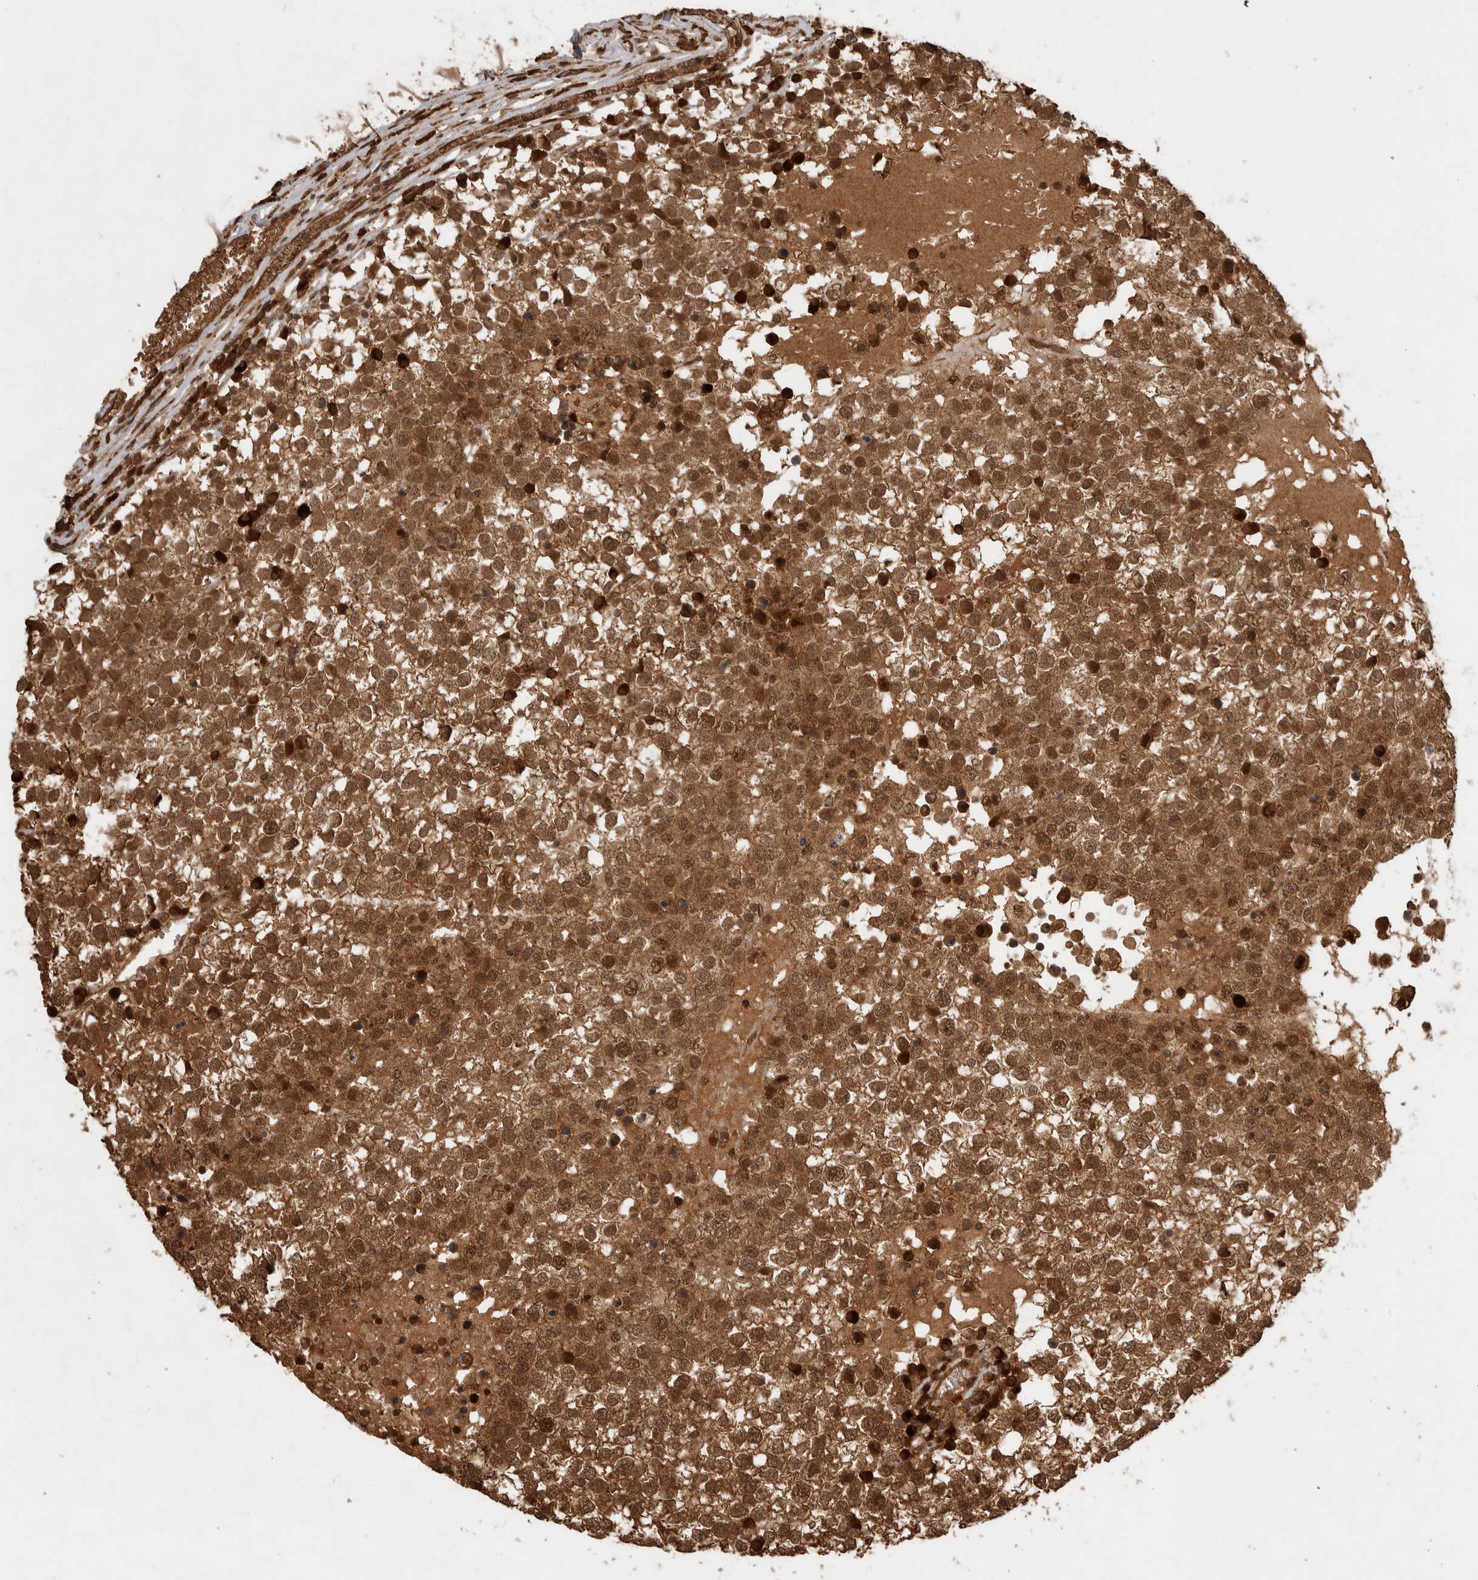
{"staining": {"intensity": "moderate", "quantity": ">75%", "location": "cytoplasmic/membranous,nuclear"}, "tissue": "testis cancer", "cell_type": "Tumor cells", "image_type": "cancer", "snomed": [{"axis": "morphology", "description": "Seminoma, NOS"}, {"axis": "topography", "description": "Testis"}], "caption": "An image of human testis cancer stained for a protein displays moderate cytoplasmic/membranous and nuclear brown staining in tumor cells. (Brightfield microscopy of DAB IHC at high magnification).", "gene": "CNTROB", "patient": {"sex": "male", "age": 65}}